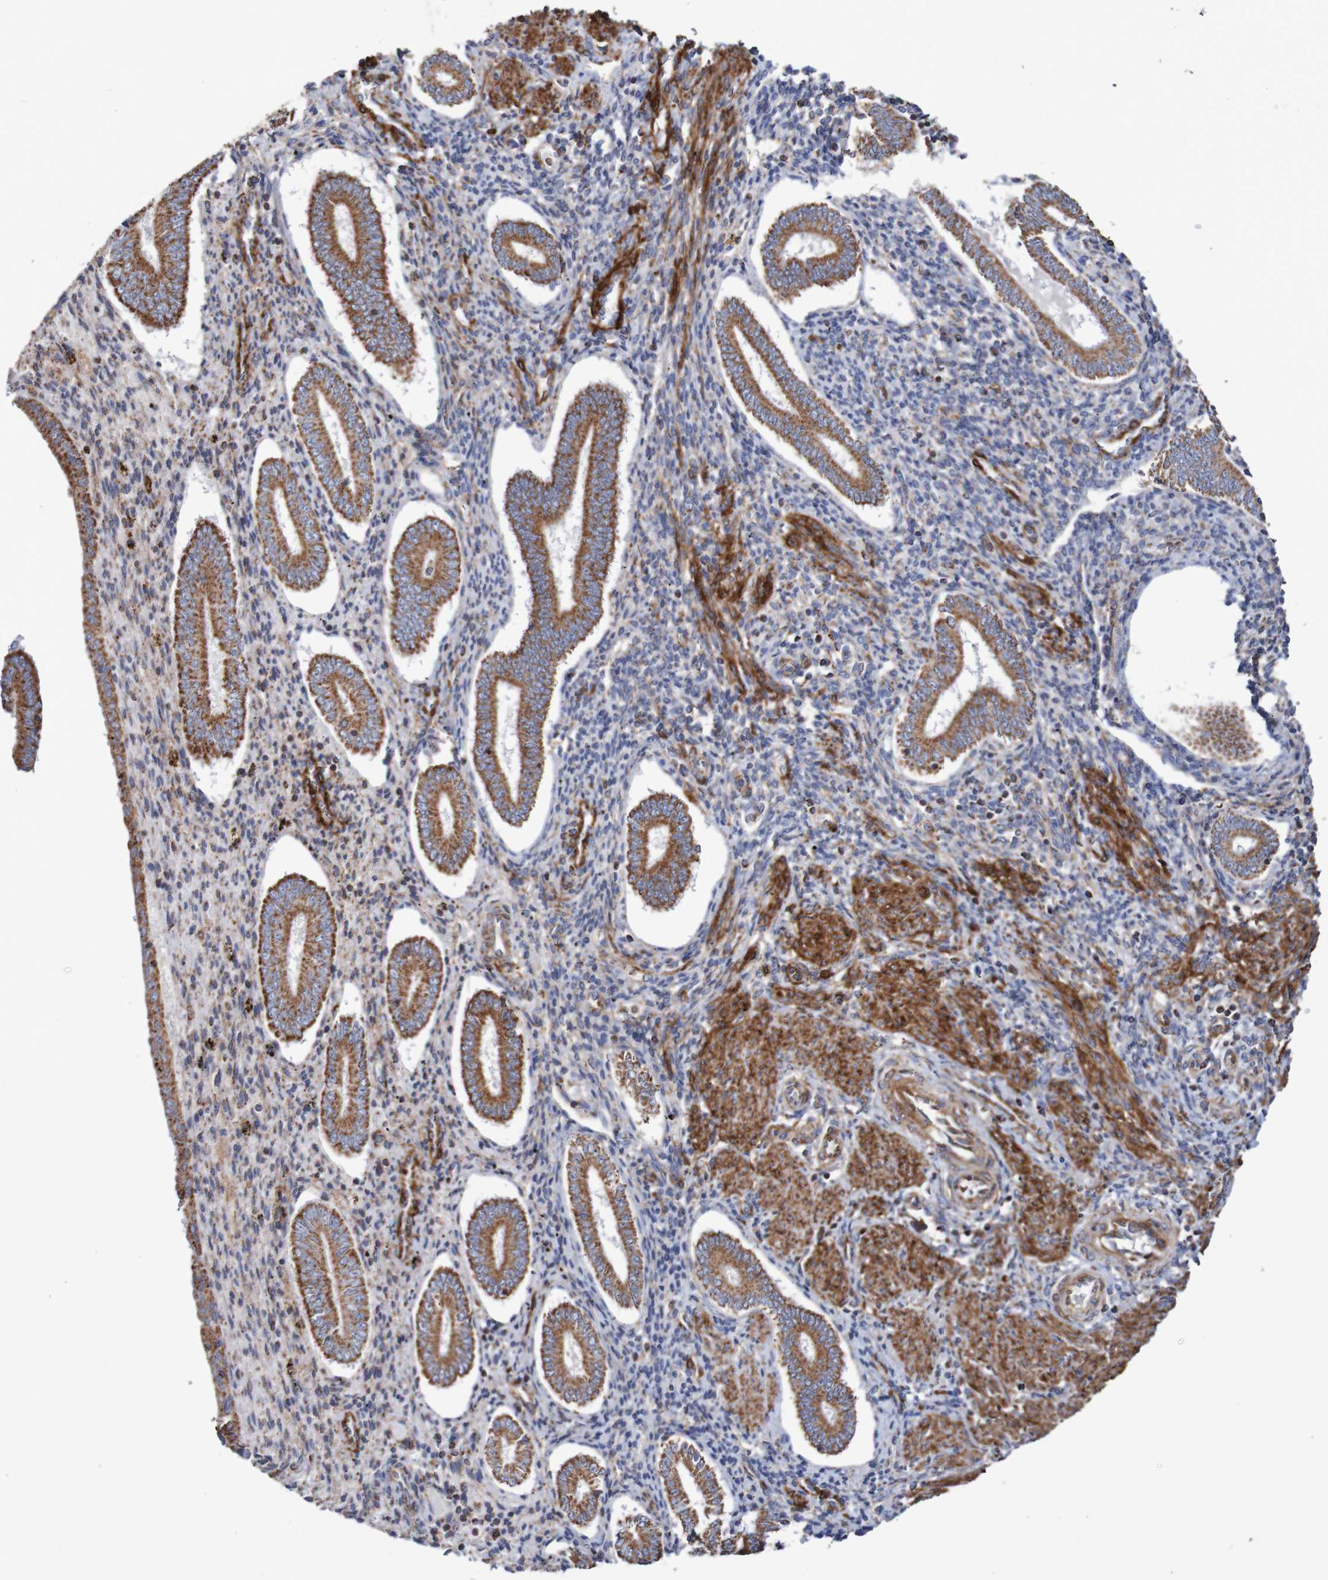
{"staining": {"intensity": "moderate", "quantity": "25%-75%", "location": "cytoplasmic/membranous"}, "tissue": "endometrium", "cell_type": "Cells in endometrial stroma", "image_type": "normal", "snomed": [{"axis": "morphology", "description": "Normal tissue, NOS"}, {"axis": "topography", "description": "Endometrium"}], "caption": "A medium amount of moderate cytoplasmic/membranous positivity is seen in approximately 25%-75% of cells in endometrial stroma in benign endometrium.", "gene": "MMEL1", "patient": {"sex": "female", "age": 42}}